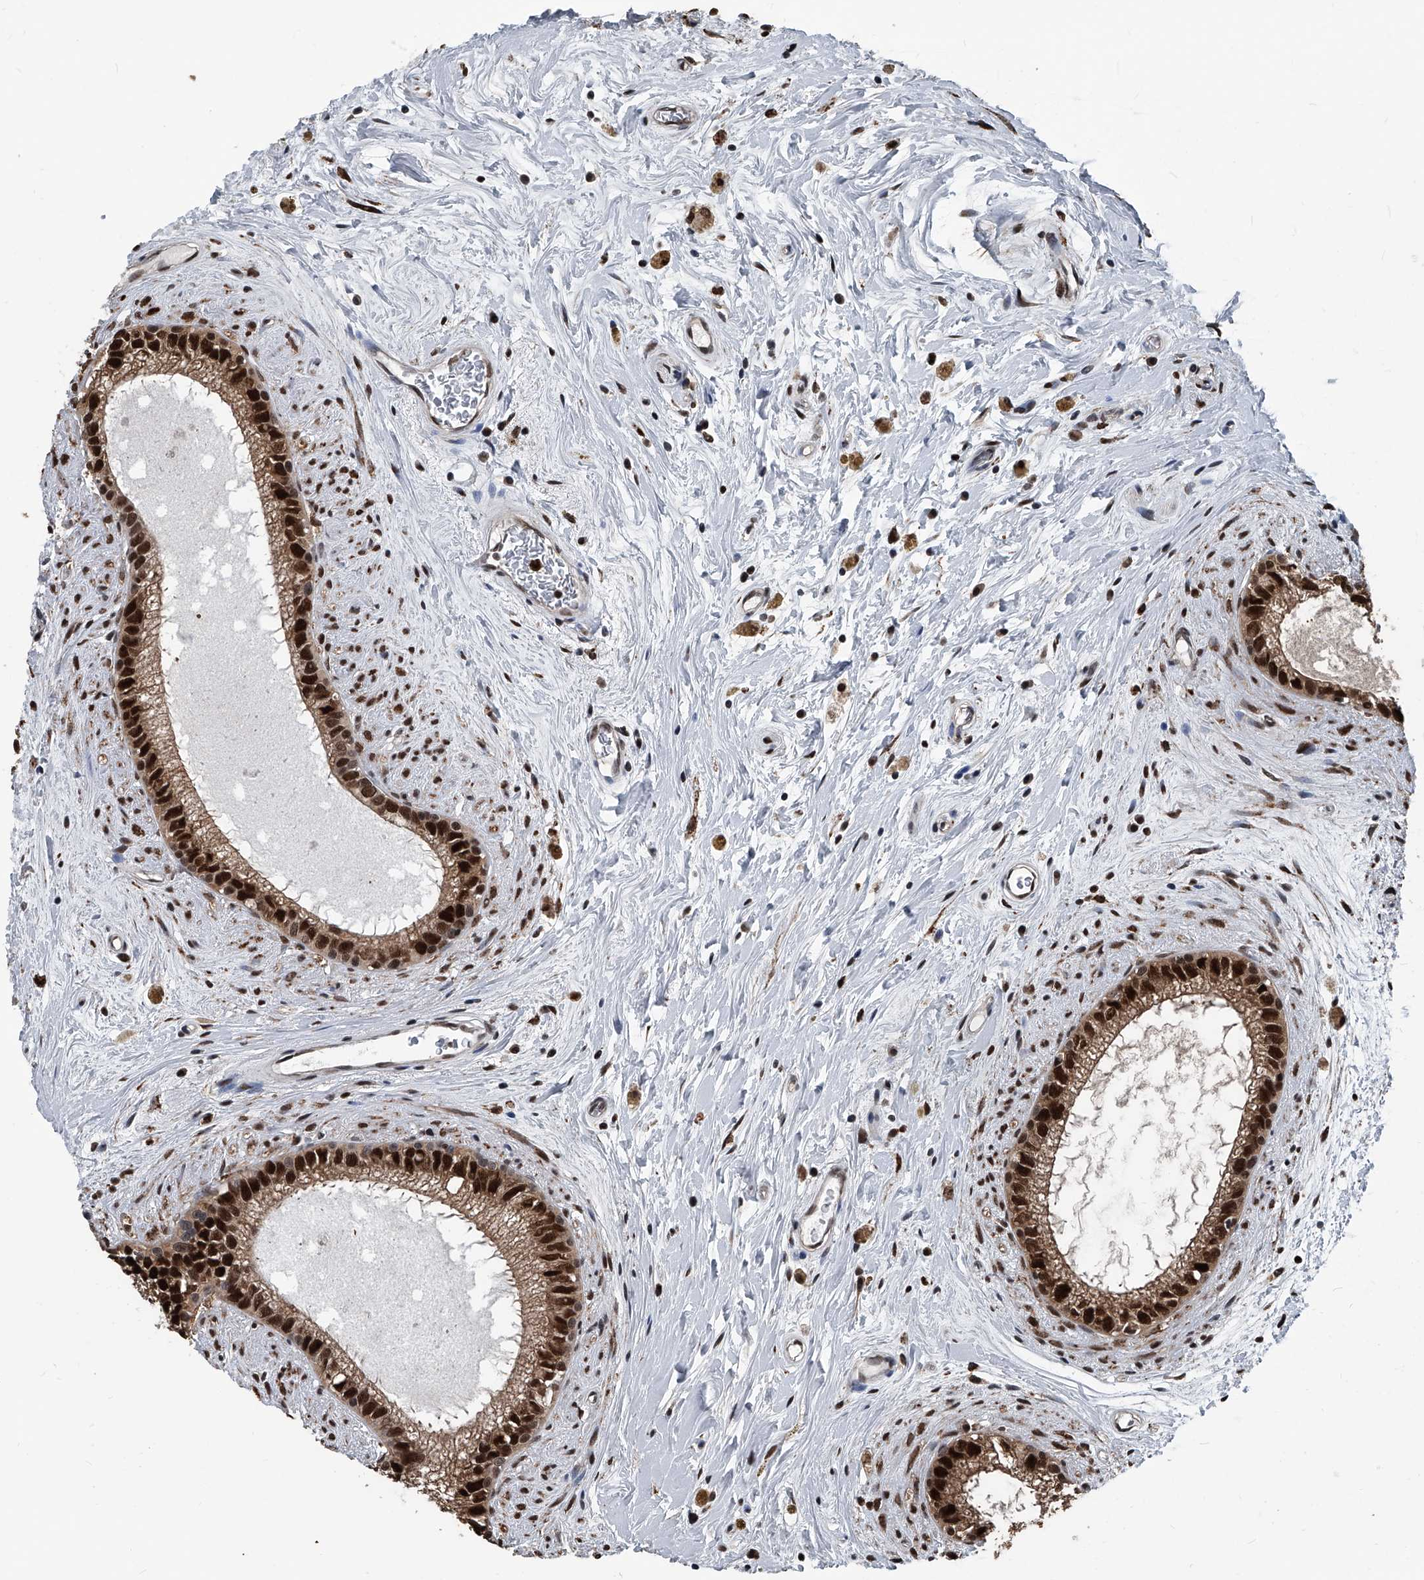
{"staining": {"intensity": "strong", "quantity": ">75%", "location": "cytoplasmic/membranous,nuclear"}, "tissue": "epididymis", "cell_type": "Glandular cells", "image_type": "normal", "snomed": [{"axis": "morphology", "description": "Normal tissue, NOS"}, {"axis": "topography", "description": "Epididymis"}], "caption": "The micrograph exhibits staining of normal epididymis, revealing strong cytoplasmic/membranous,nuclear protein positivity (brown color) within glandular cells. Using DAB (3,3'-diaminobenzidine) (brown) and hematoxylin (blue) stains, captured at high magnification using brightfield microscopy.", "gene": "FKBP5", "patient": {"sex": "male", "age": 80}}